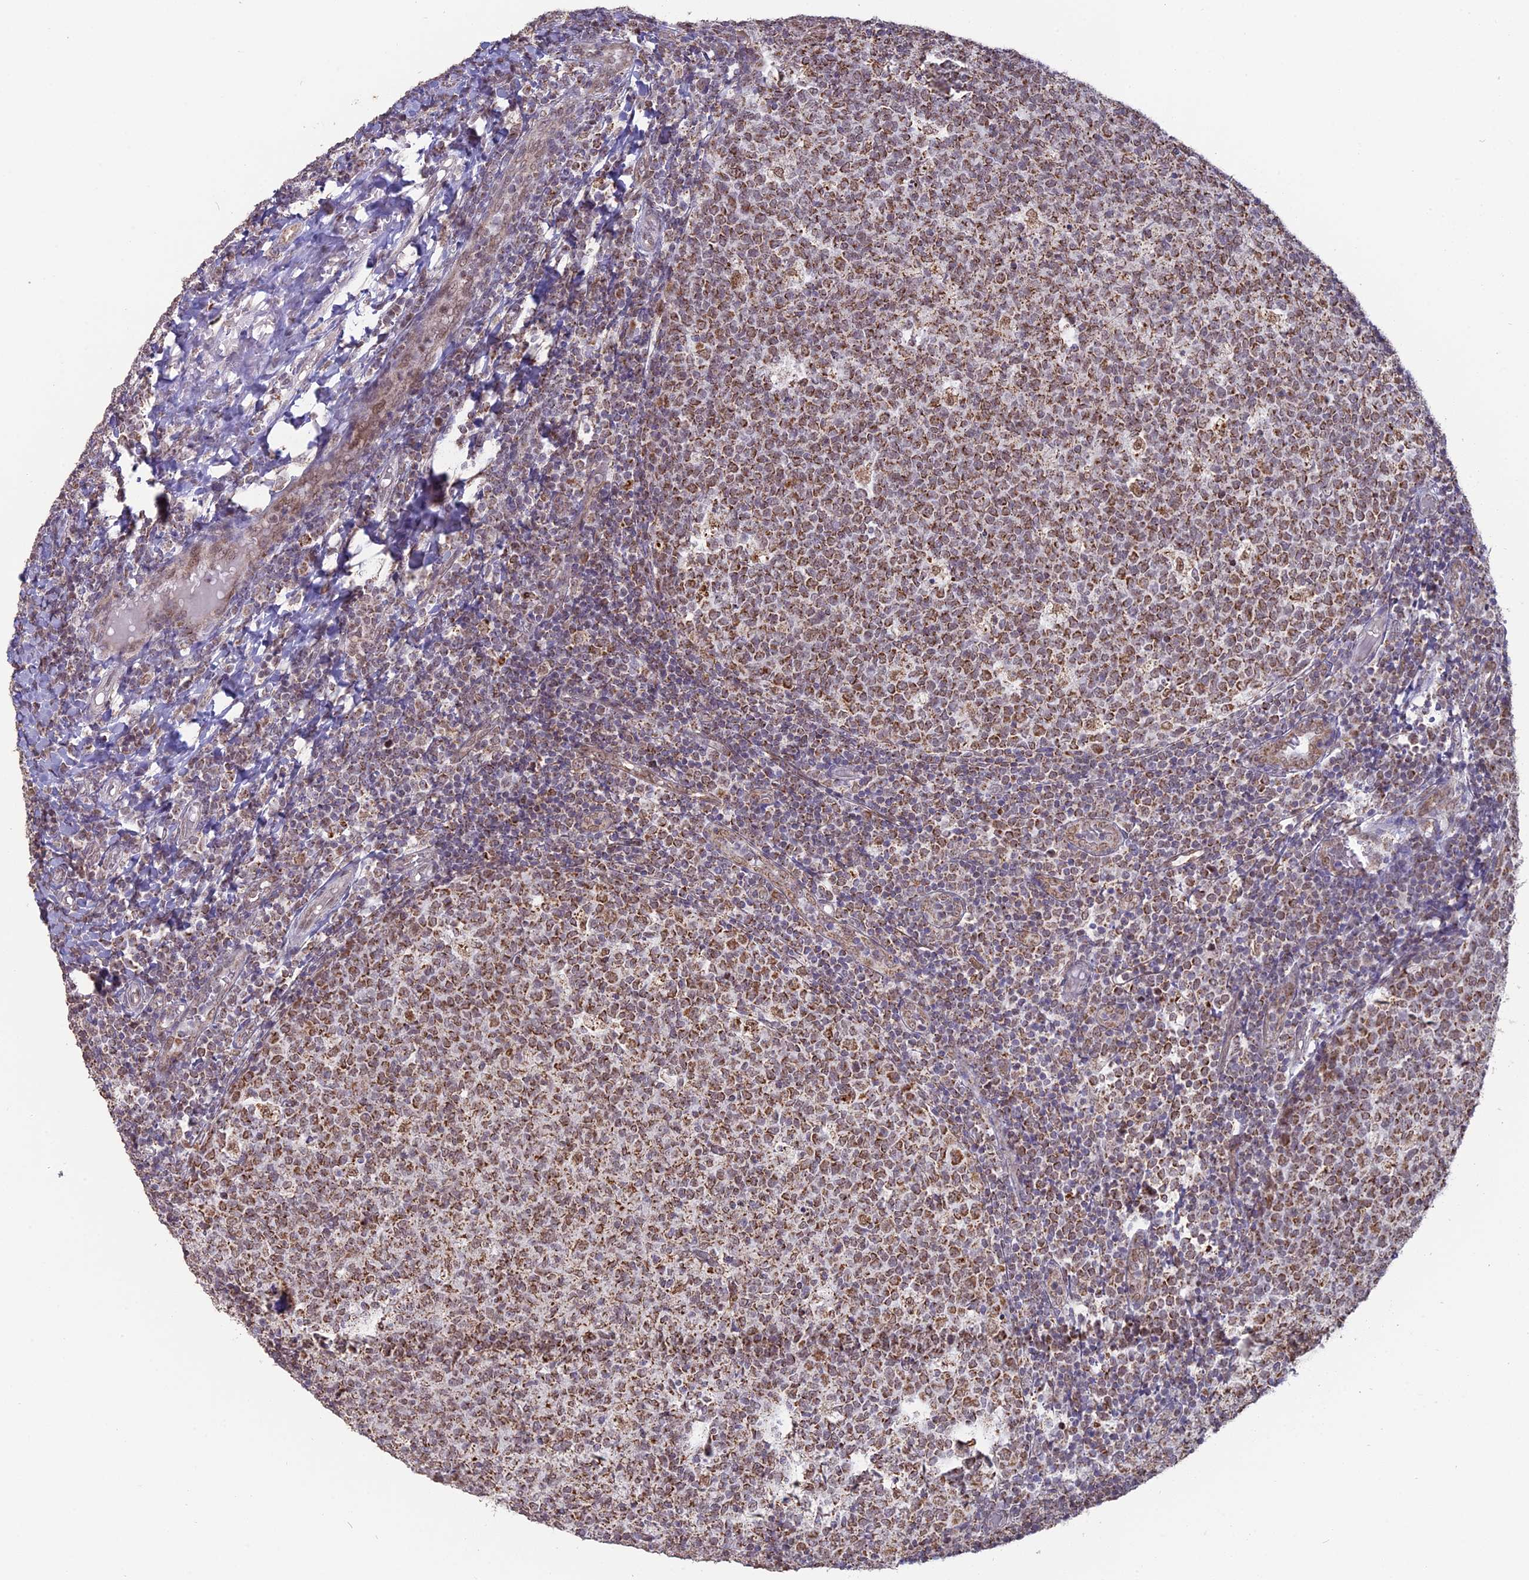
{"staining": {"intensity": "moderate", "quantity": ">75%", "location": "cytoplasmic/membranous"}, "tissue": "tonsil", "cell_type": "Germinal center cells", "image_type": "normal", "snomed": [{"axis": "morphology", "description": "Normal tissue, NOS"}, {"axis": "topography", "description": "Tonsil"}], "caption": "Immunohistochemical staining of benign tonsil shows >75% levels of moderate cytoplasmic/membranous protein positivity in approximately >75% of germinal center cells.", "gene": "ARHGAP40", "patient": {"sex": "female", "age": 19}}